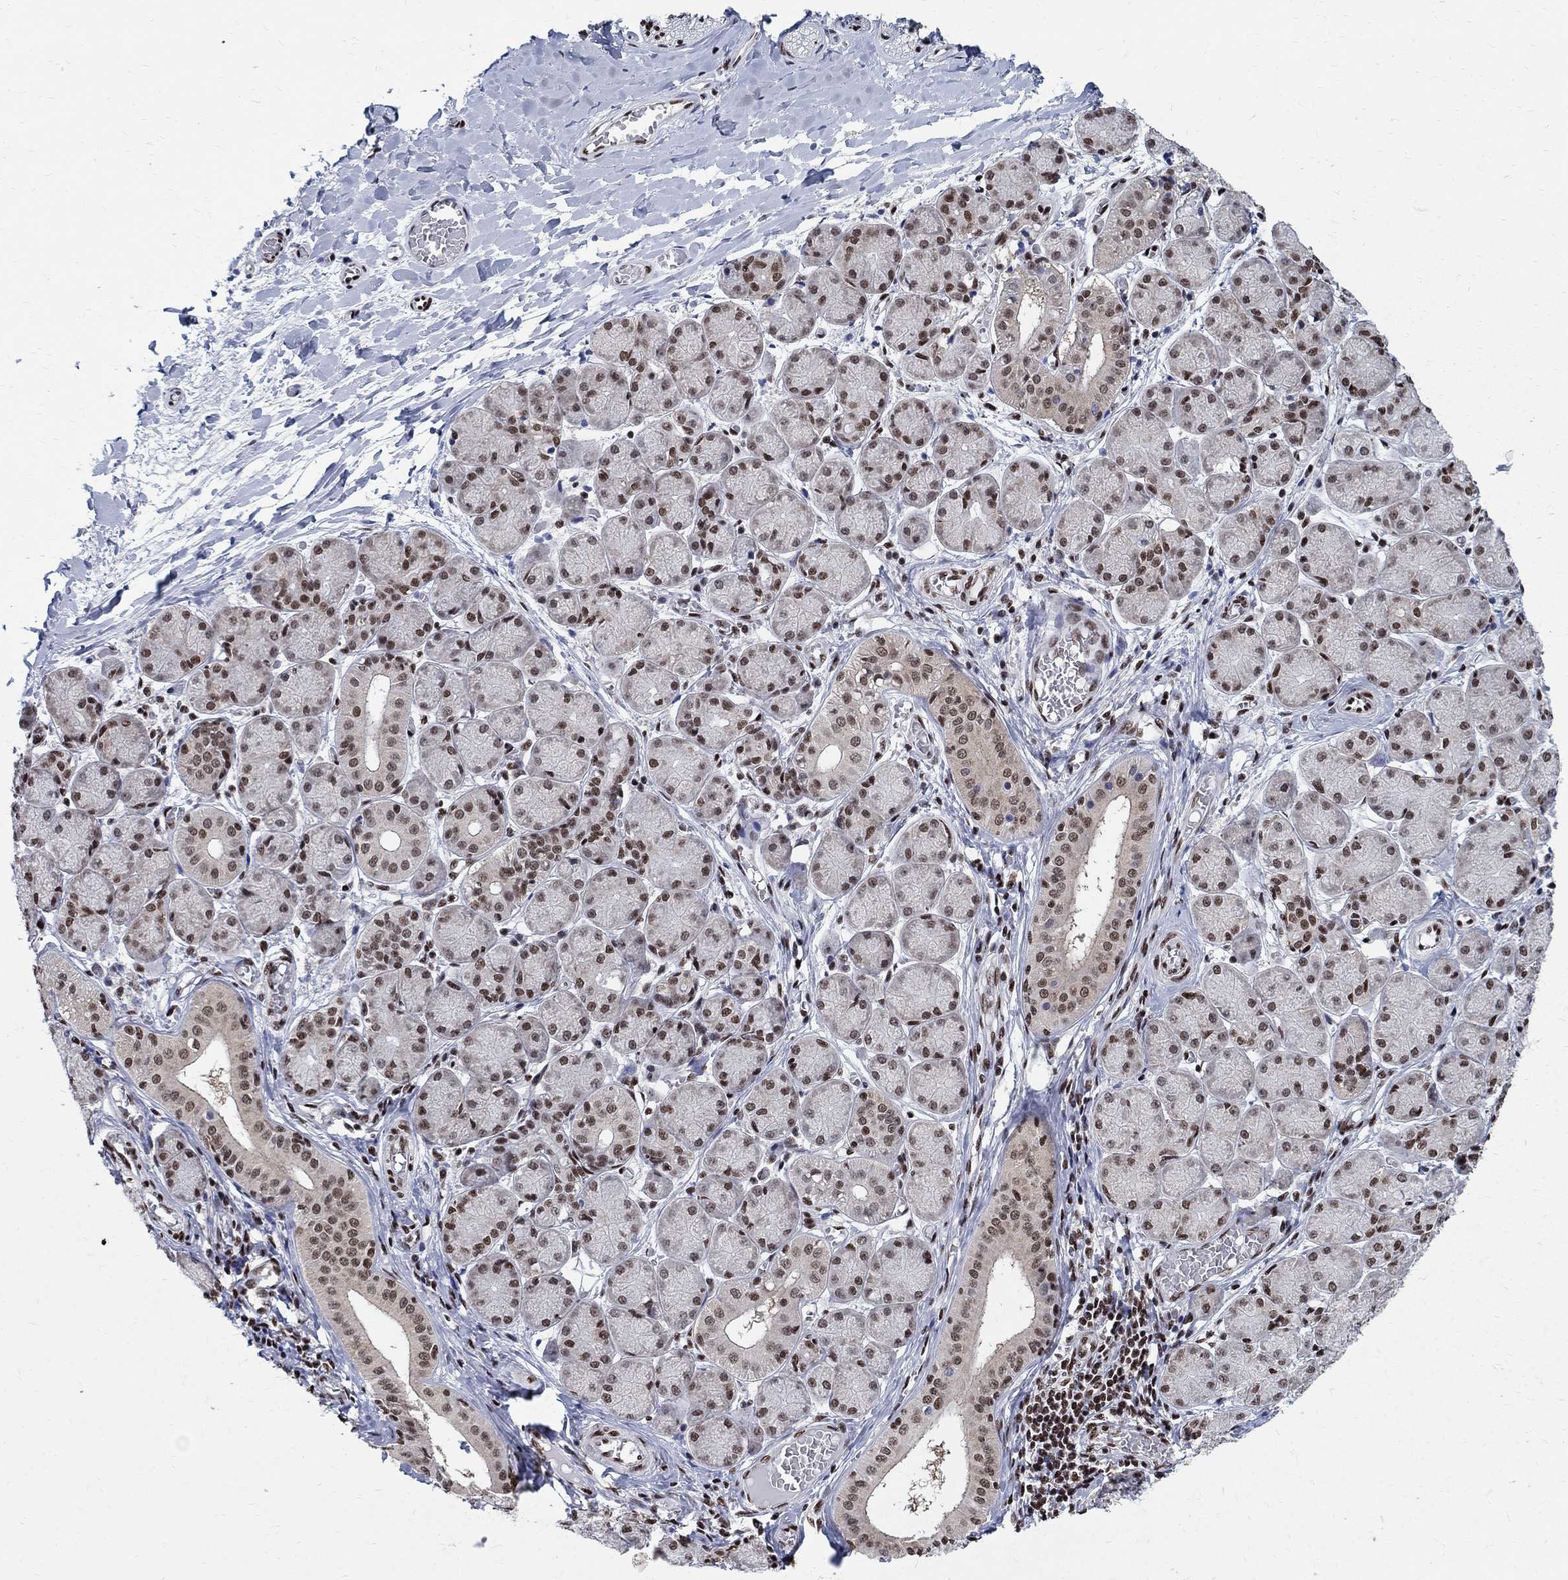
{"staining": {"intensity": "strong", "quantity": "25%-75%", "location": "nuclear"}, "tissue": "salivary gland", "cell_type": "Glandular cells", "image_type": "normal", "snomed": [{"axis": "morphology", "description": "Normal tissue, NOS"}, {"axis": "topography", "description": "Salivary gland"}, {"axis": "topography", "description": "Peripheral nerve tissue"}], "caption": "Brown immunohistochemical staining in benign human salivary gland demonstrates strong nuclear staining in approximately 25%-75% of glandular cells. (Brightfield microscopy of DAB IHC at high magnification).", "gene": "FBXO16", "patient": {"sex": "female", "age": 24}}